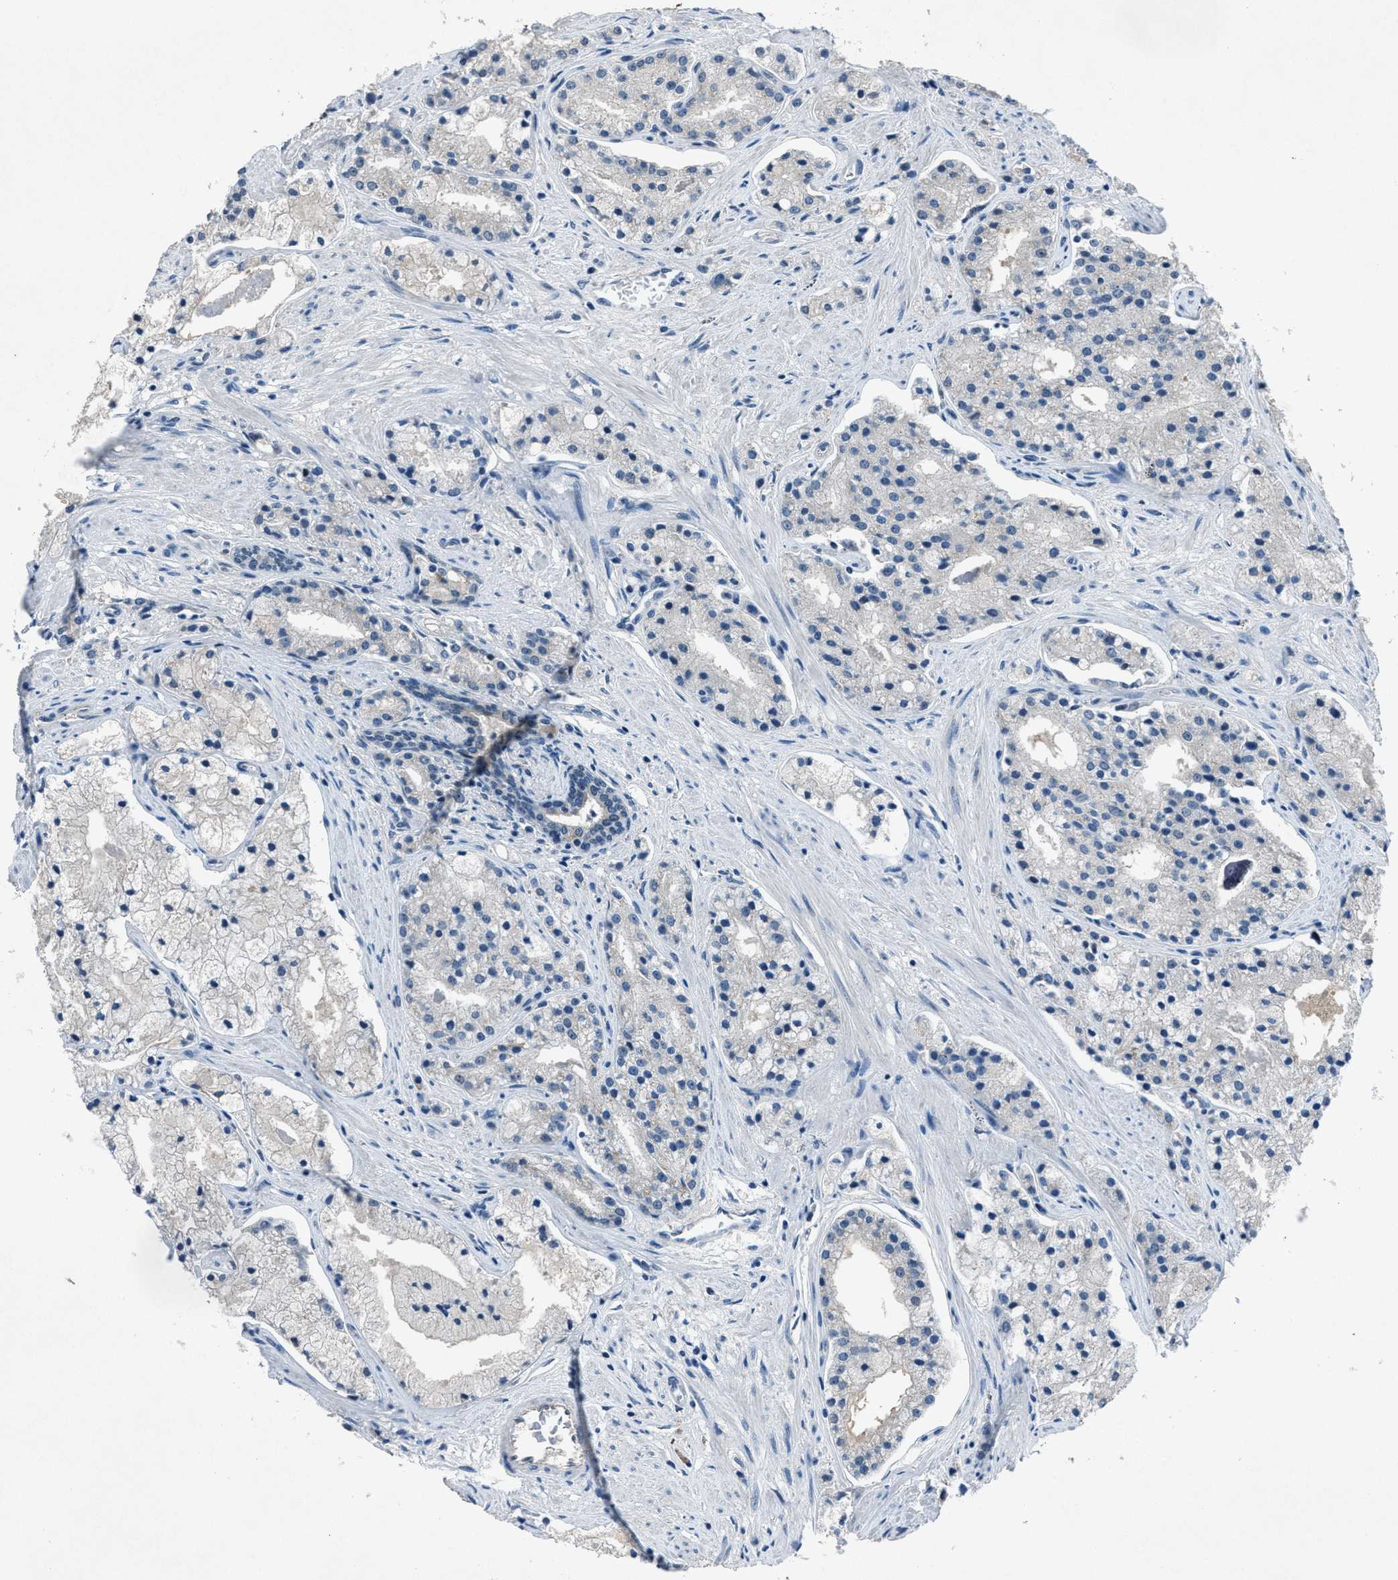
{"staining": {"intensity": "negative", "quantity": "none", "location": "none"}, "tissue": "prostate cancer", "cell_type": "Tumor cells", "image_type": "cancer", "snomed": [{"axis": "morphology", "description": "Adenocarcinoma, High grade"}, {"axis": "topography", "description": "Prostate"}], "caption": "A micrograph of adenocarcinoma (high-grade) (prostate) stained for a protein demonstrates no brown staining in tumor cells.", "gene": "DUSP19", "patient": {"sex": "male", "age": 50}}